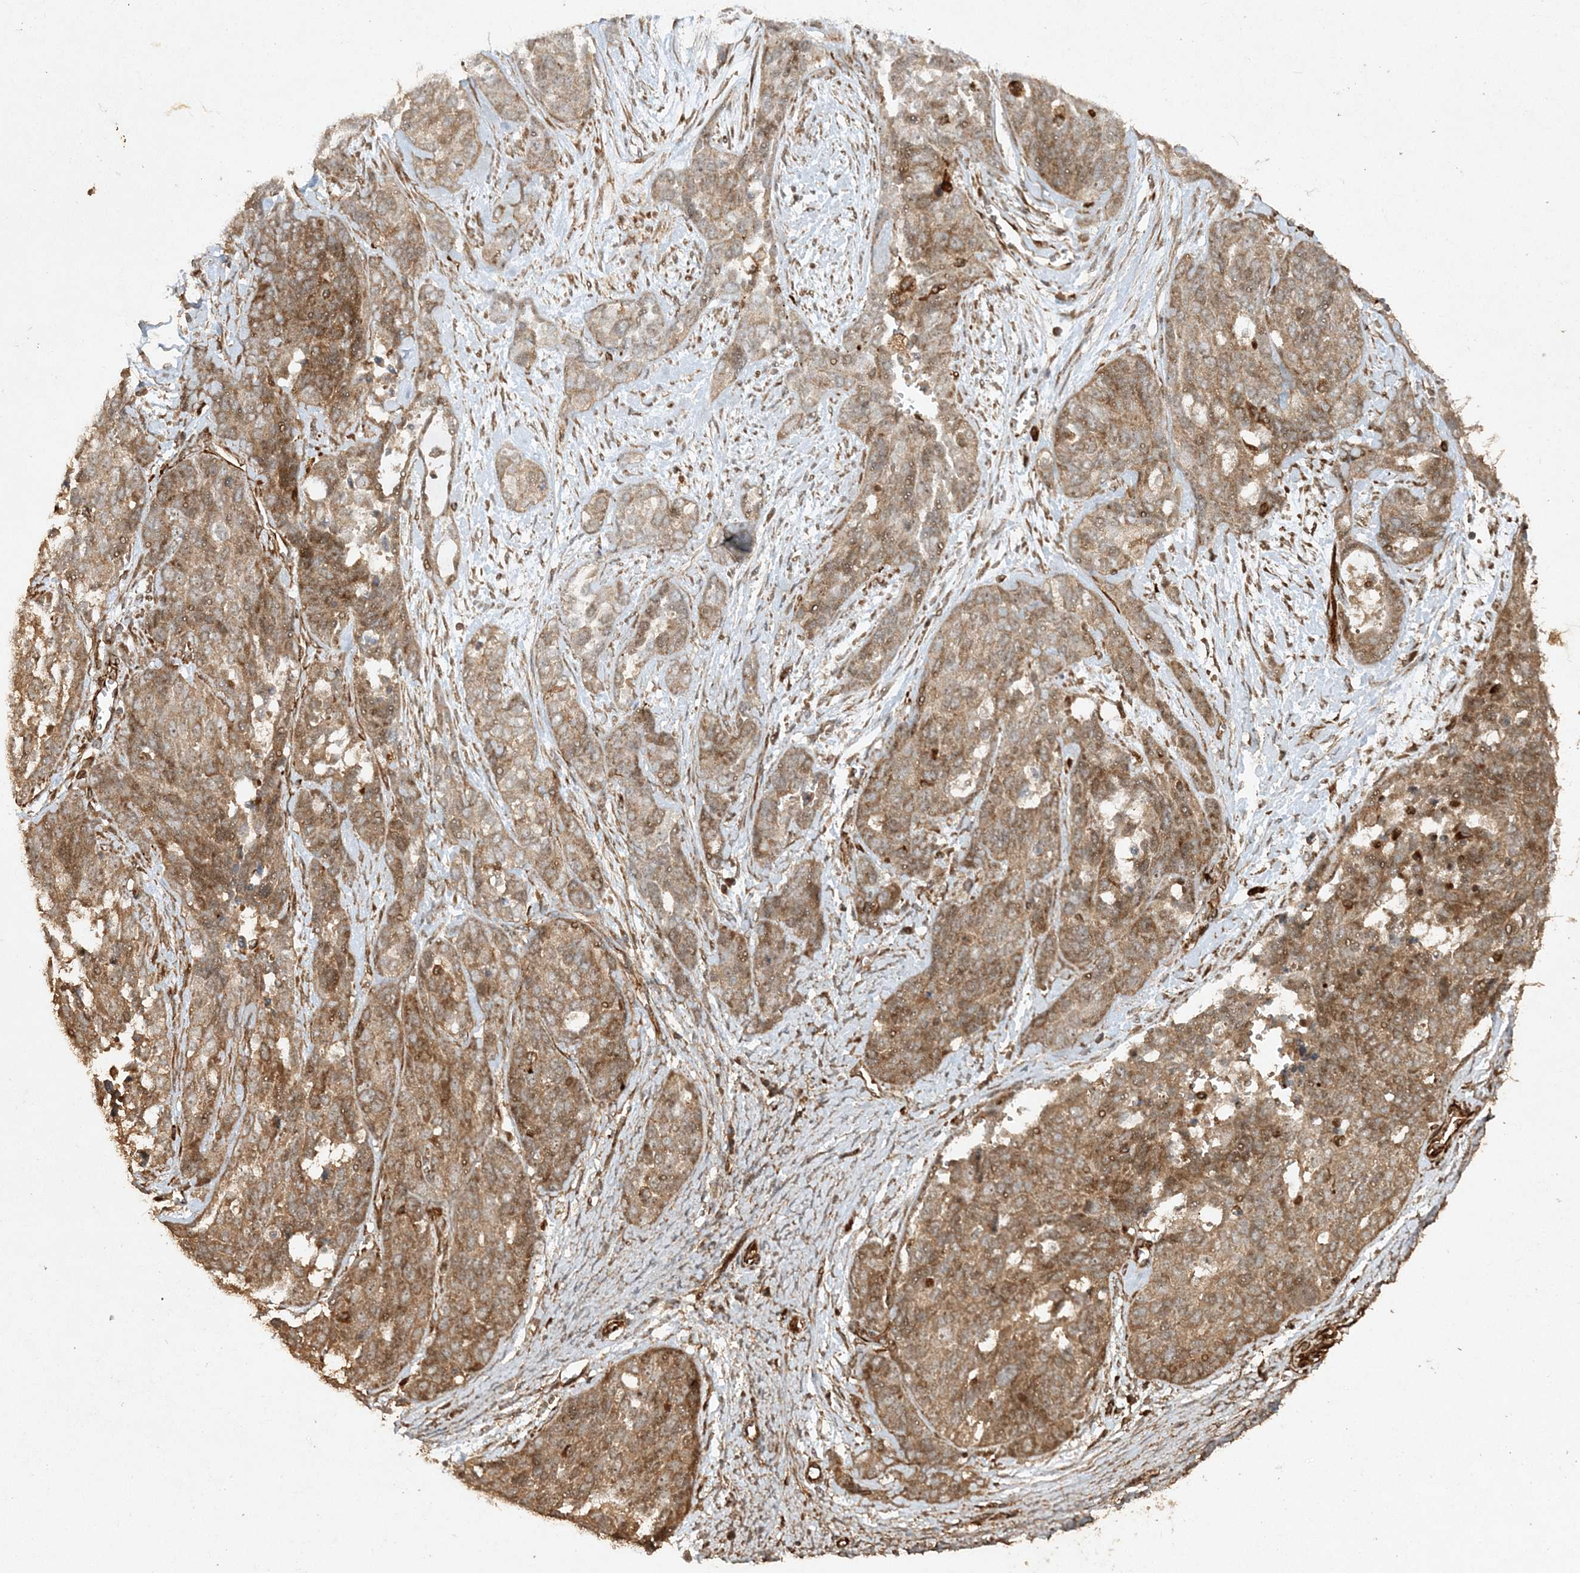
{"staining": {"intensity": "moderate", "quantity": ">75%", "location": "cytoplasmic/membranous"}, "tissue": "ovarian cancer", "cell_type": "Tumor cells", "image_type": "cancer", "snomed": [{"axis": "morphology", "description": "Cystadenocarcinoma, serous, NOS"}, {"axis": "topography", "description": "Ovary"}], "caption": "Serous cystadenocarcinoma (ovarian) stained for a protein exhibits moderate cytoplasmic/membranous positivity in tumor cells.", "gene": "AVPI1", "patient": {"sex": "female", "age": 44}}